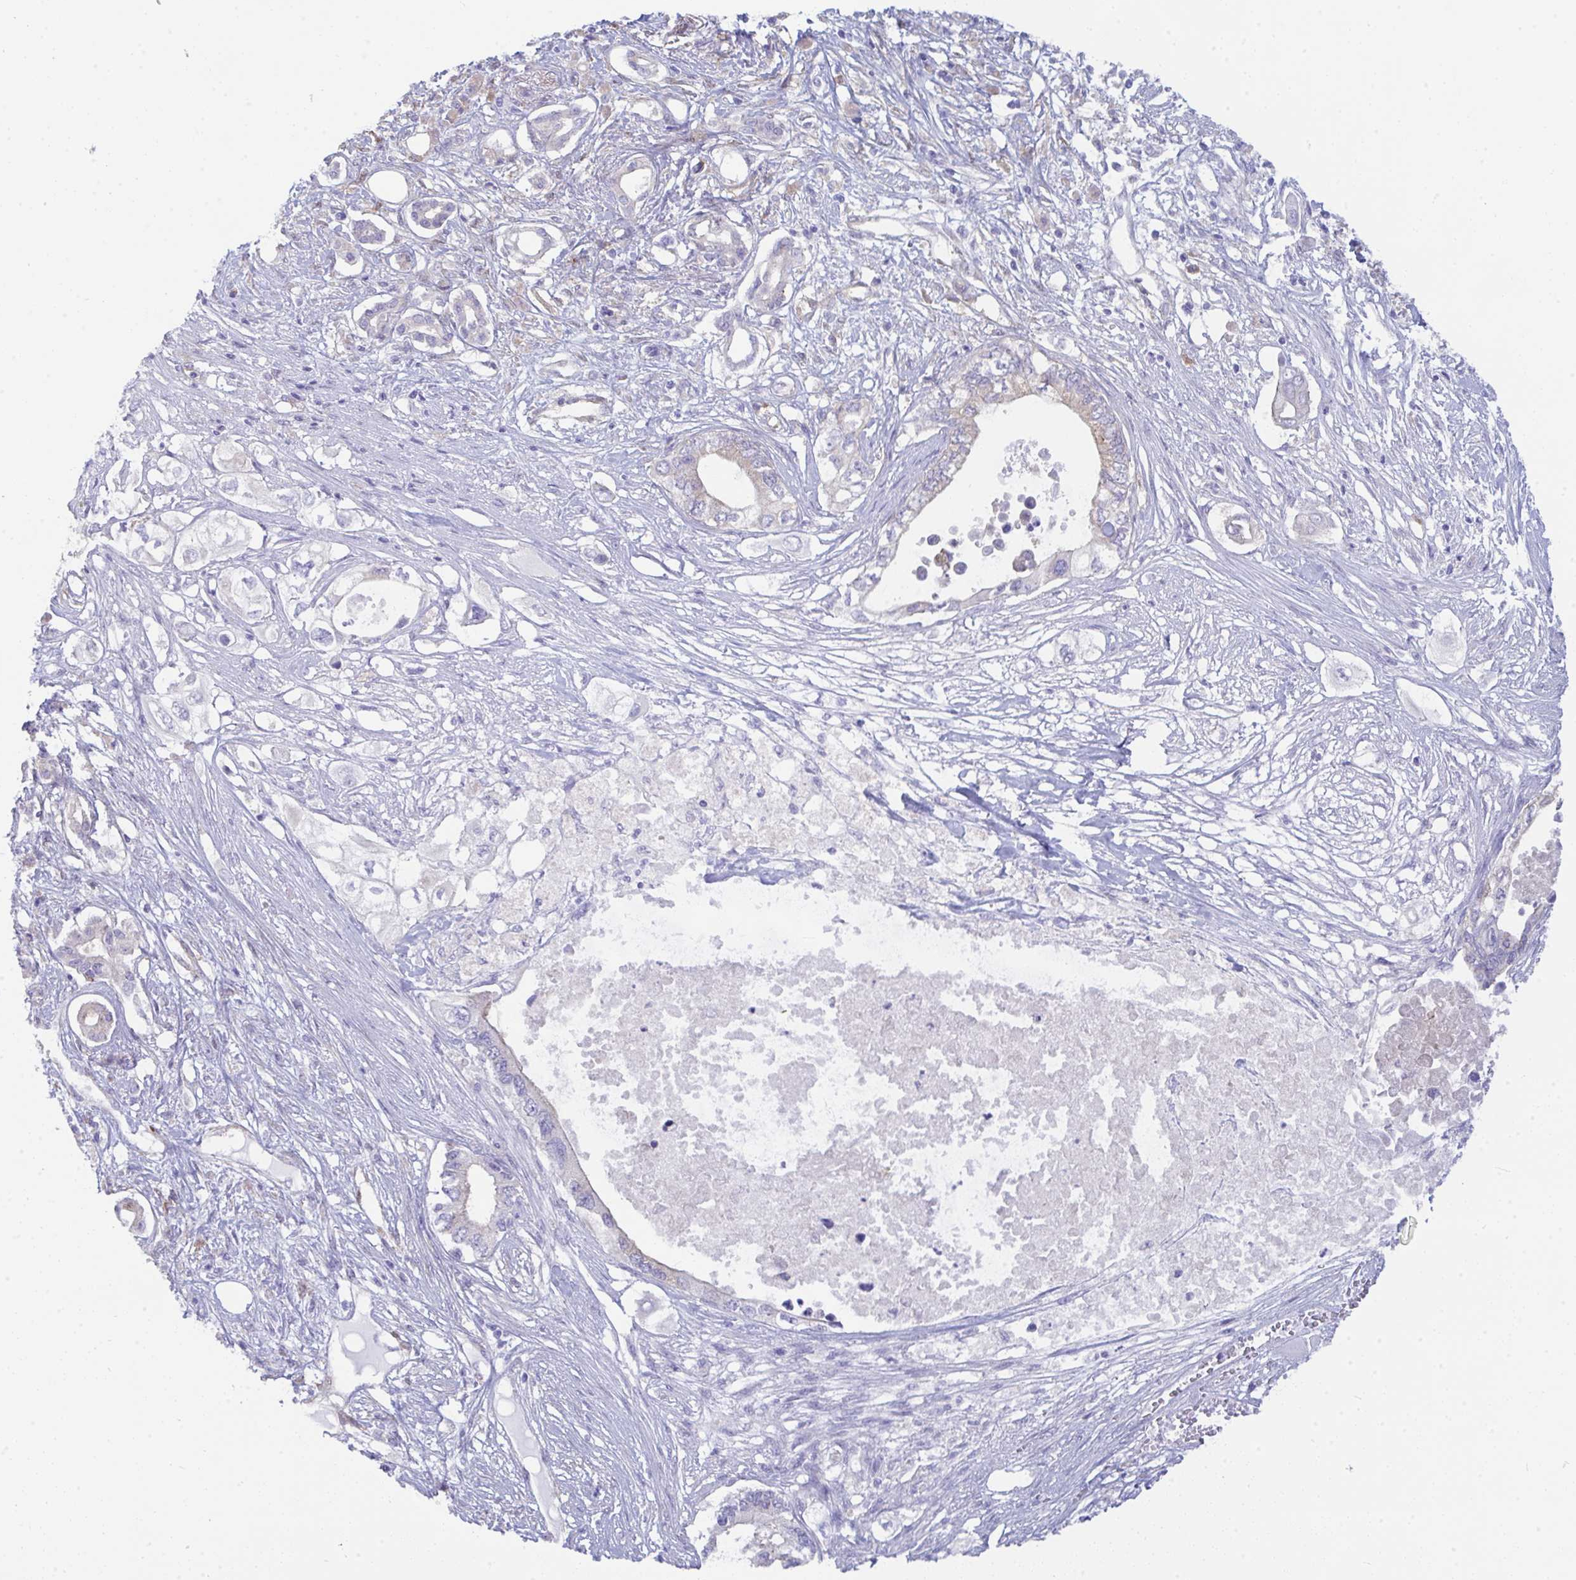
{"staining": {"intensity": "negative", "quantity": "none", "location": "none"}, "tissue": "pancreatic cancer", "cell_type": "Tumor cells", "image_type": "cancer", "snomed": [{"axis": "morphology", "description": "Adenocarcinoma, NOS"}, {"axis": "topography", "description": "Pancreas"}], "caption": "Pancreatic cancer stained for a protein using immunohistochemistry (IHC) reveals no staining tumor cells.", "gene": "GAB1", "patient": {"sex": "female", "age": 63}}